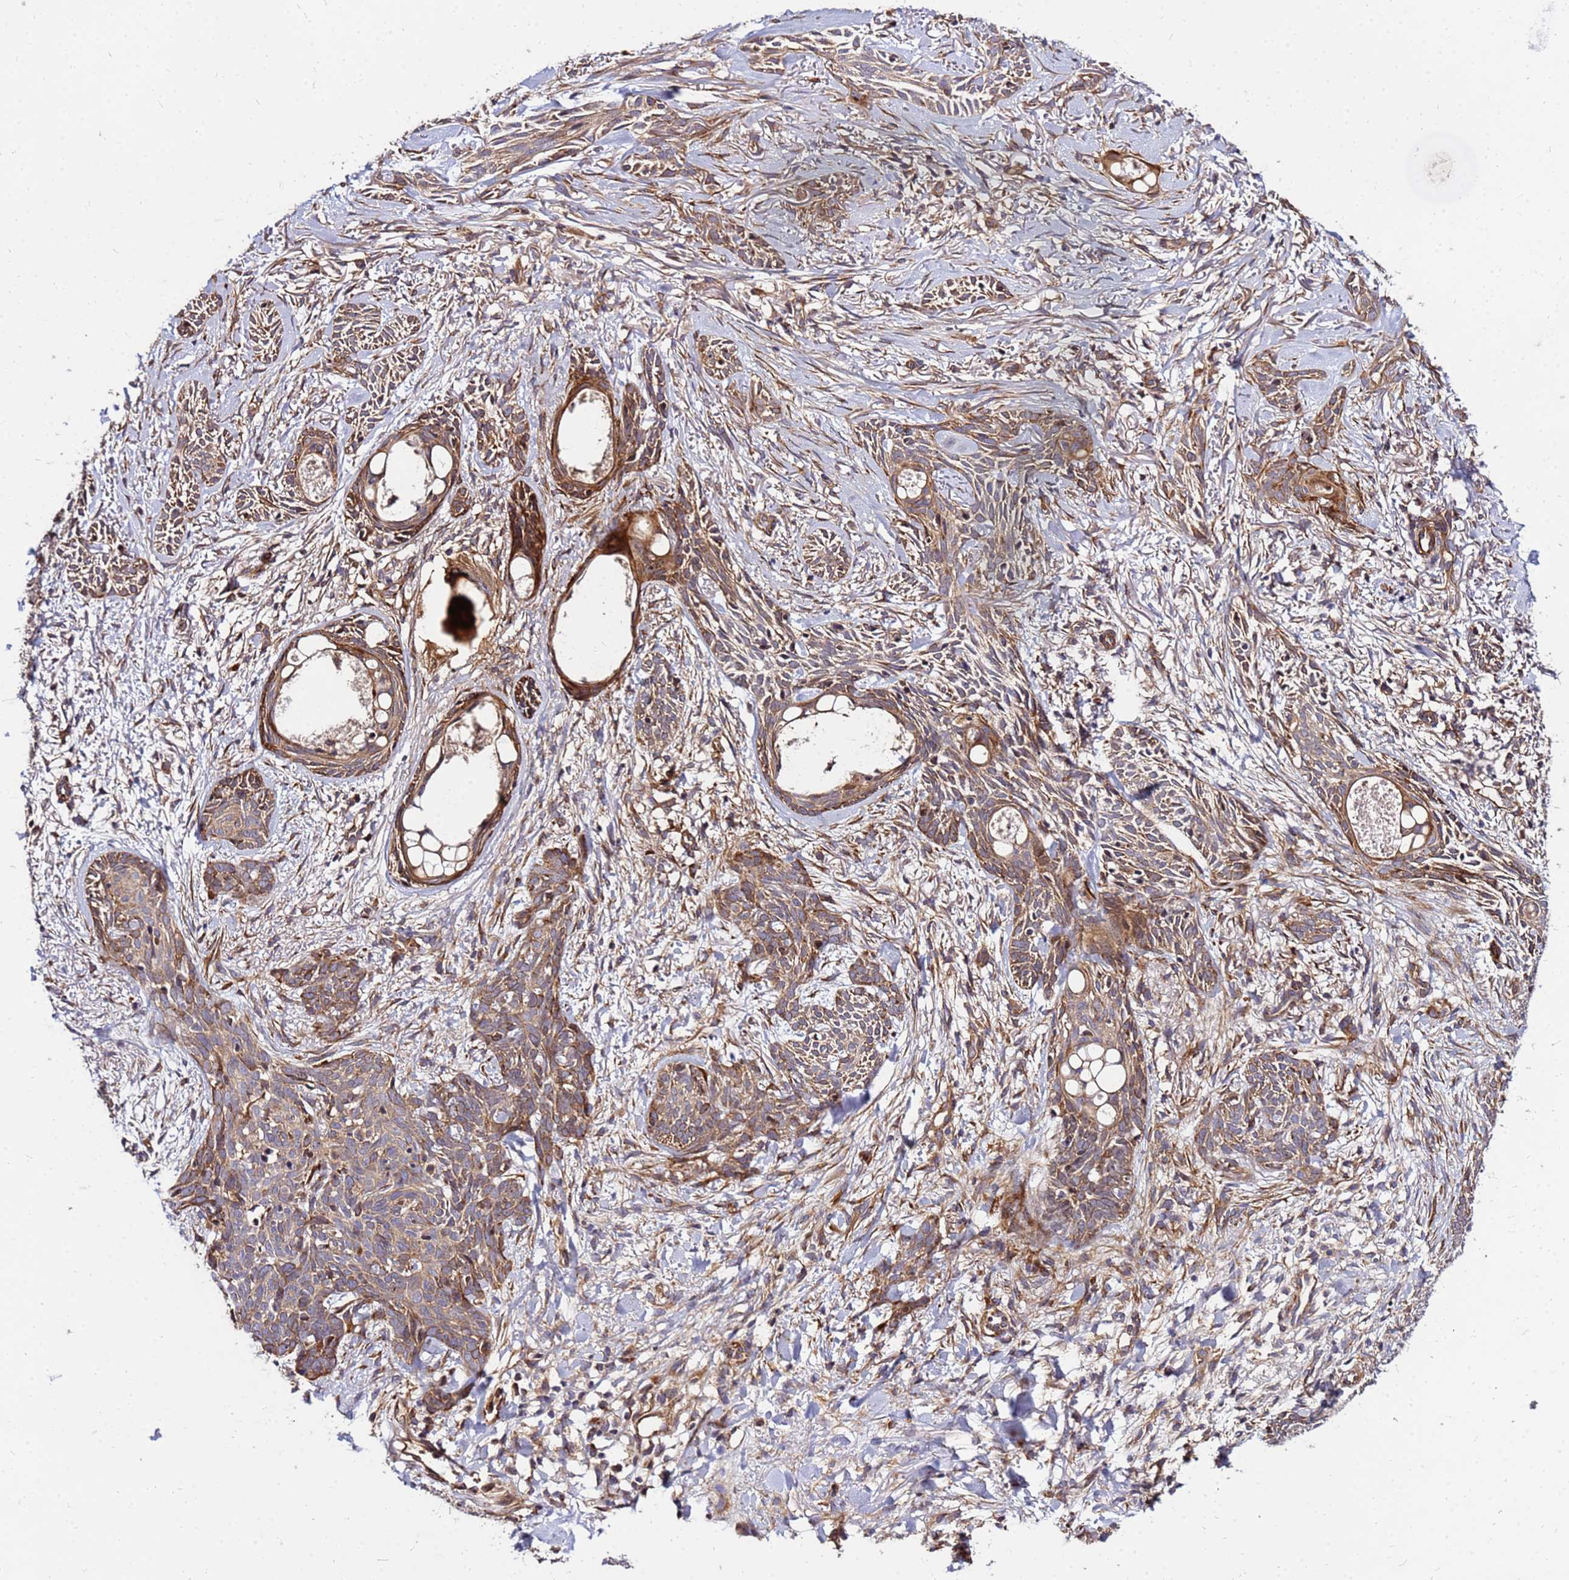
{"staining": {"intensity": "moderate", "quantity": ">75%", "location": "cytoplasmic/membranous"}, "tissue": "skin cancer", "cell_type": "Tumor cells", "image_type": "cancer", "snomed": [{"axis": "morphology", "description": "Basal cell carcinoma"}, {"axis": "topography", "description": "Skin"}], "caption": "A medium amount of moderate cytoplasmic/membranous positivity is seen in about >75% of tumor cells in skin basal cell carcinoma tissue.", "gene": "WWC2", "patient": {"sex": "female", "age": 59}}